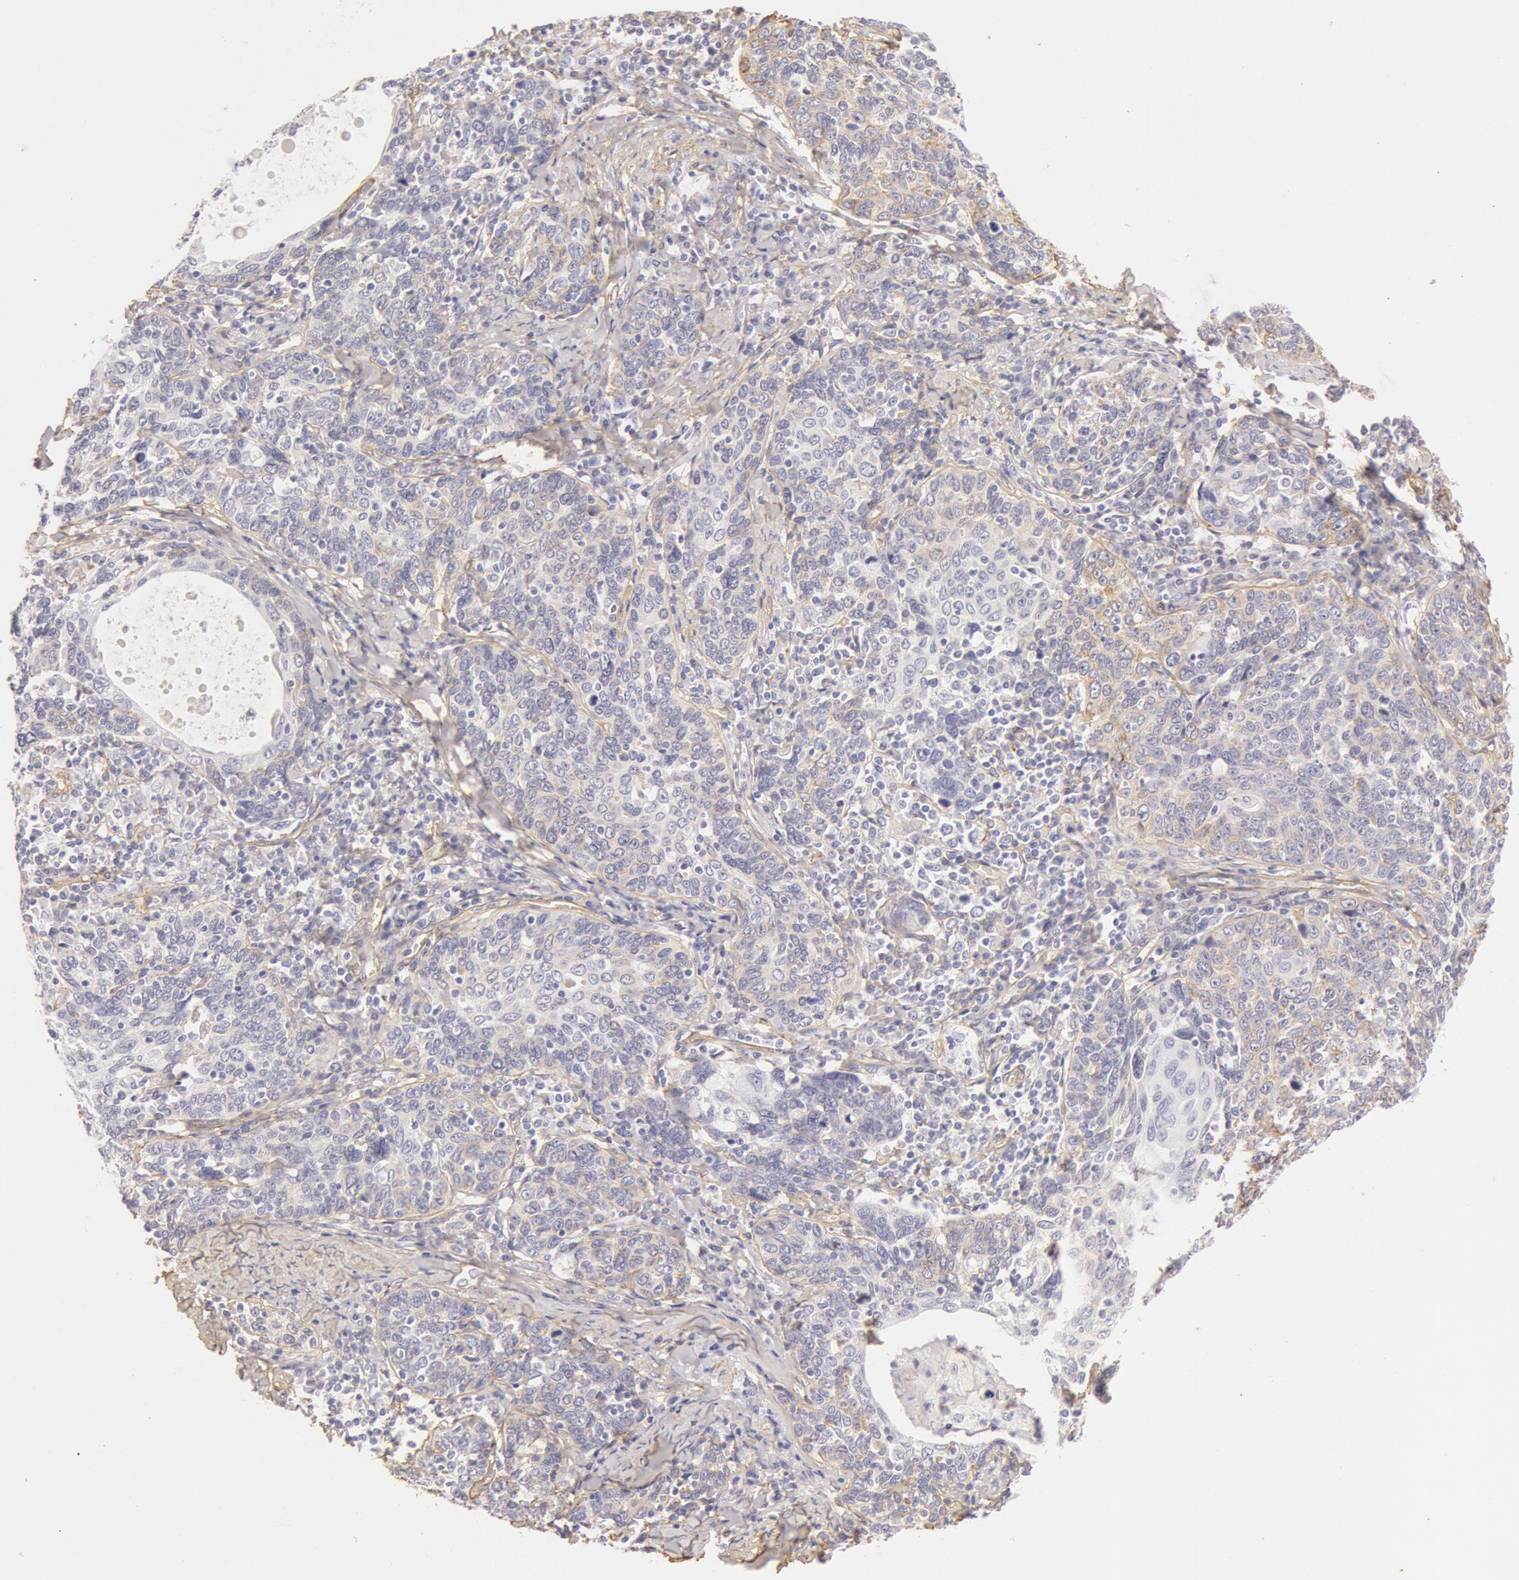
{"staining": {"intensity": "negative", "quantity": "none", "location": "none"}, "tissue": "cervical cancer", "cell_type": "Tumor cells", "image_type": "cancer", "snomed": [{"axis": "morphology", "description": "Squamous cell carcinoma, NOS"}, {"axis": "topography", "description": "Cervix"}], "caption": "Tumor cells show no significant protein expression in cervical cancer.", "gene": "COL4A1", "patient": {"sex": "female", "age": 41}}